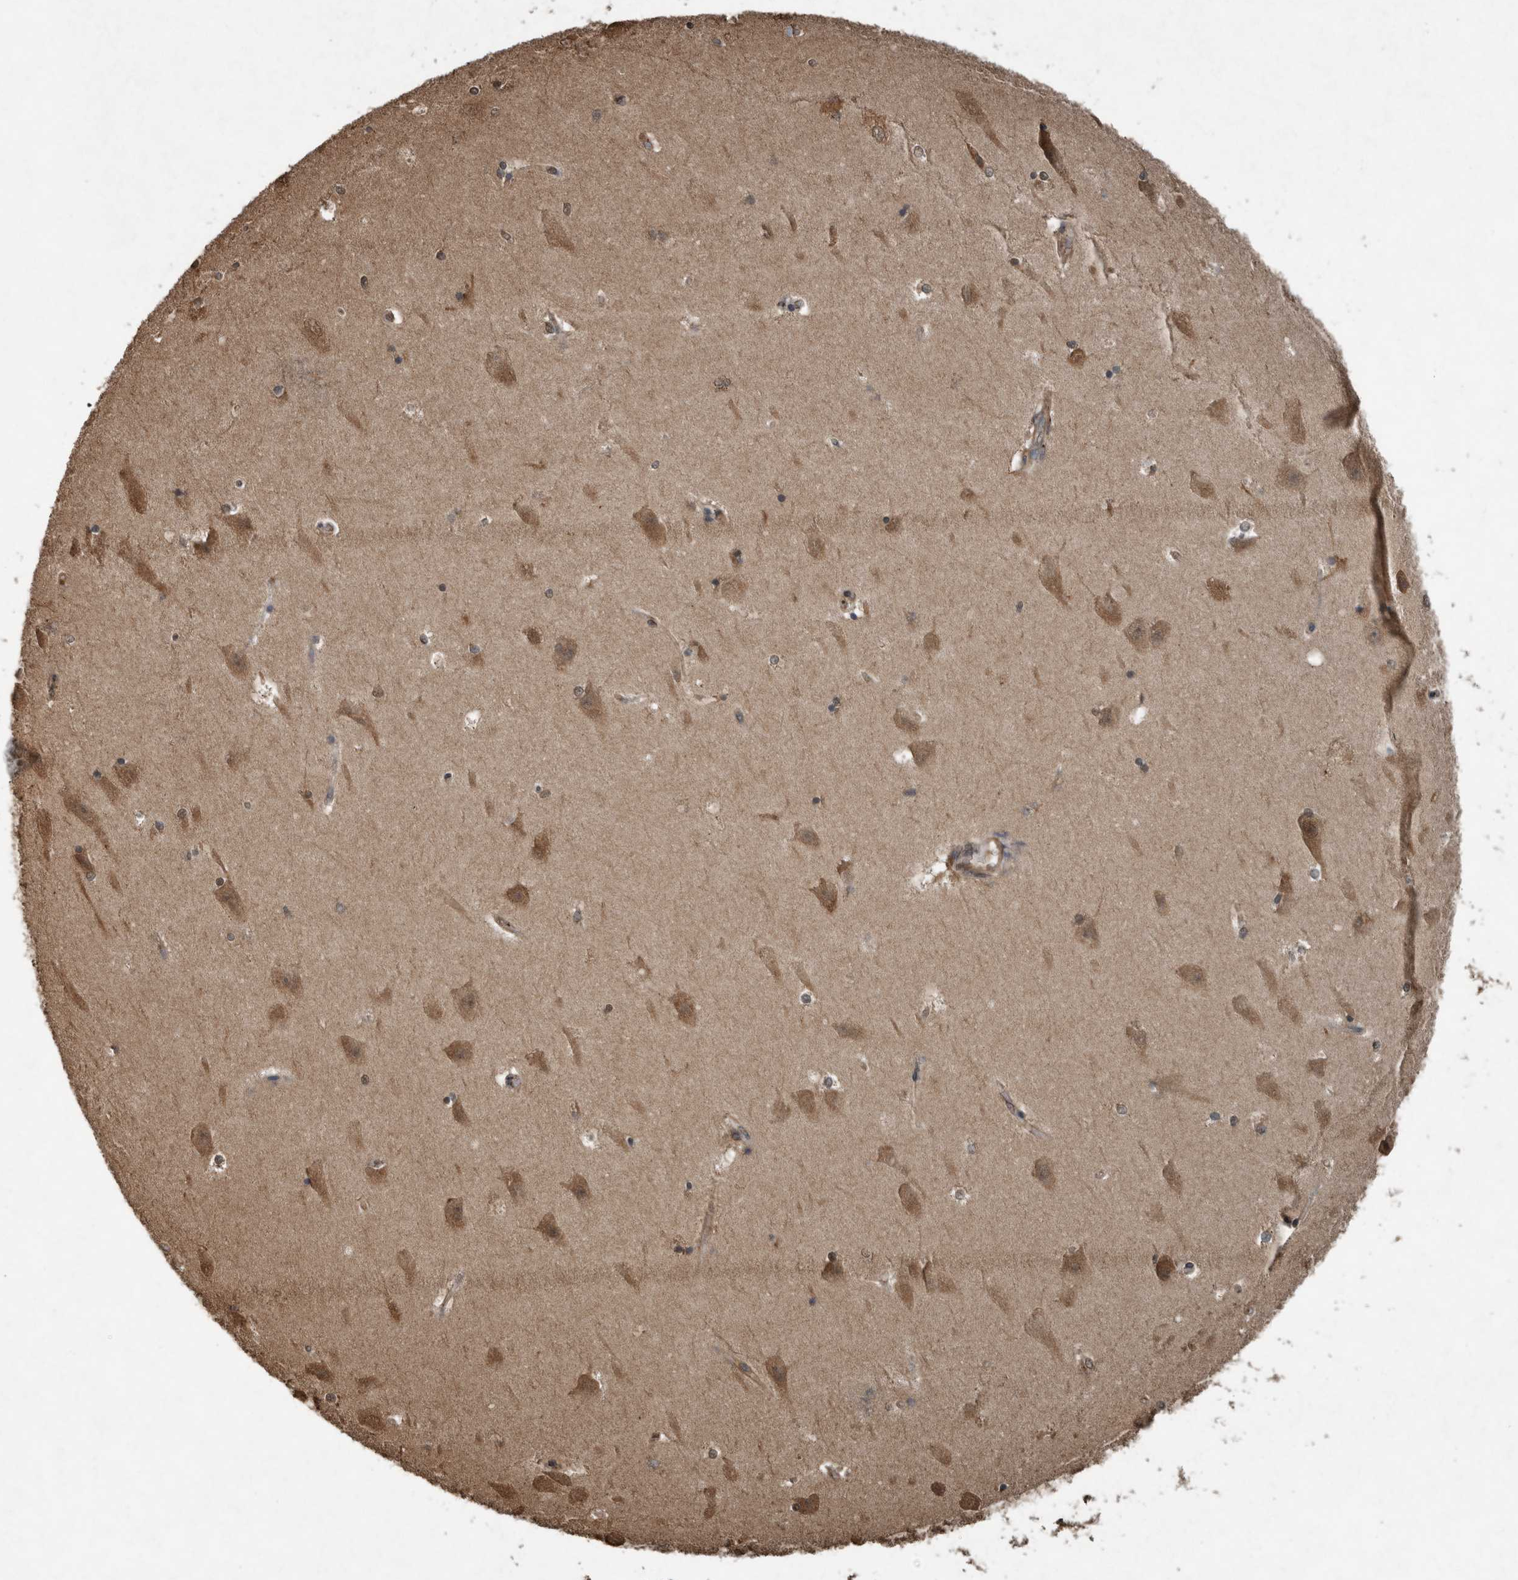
{"staining": {"intensity": "moderate", "quantity": ">75%", "location": "cytoplasmic/membranous,nuclear"}, "tissue": "hippocampus", "cell_type": "Glial cells", "image_type": "normal", "snomed": [{"axis": "morphology", "description": "Normal tissue, NOS"}, {"axis": "topography", "description": "Hippocampus"}], "caption": "The micrograph displays immunohistochemical staining of unremarkable hippocampus. There is moderate cytoplasmic/membranous,nuclear staining is identified in approximately >75% of glial cells.", "gene": "ARHGEF12", "patient": {"sex": "male", "age": 45}}